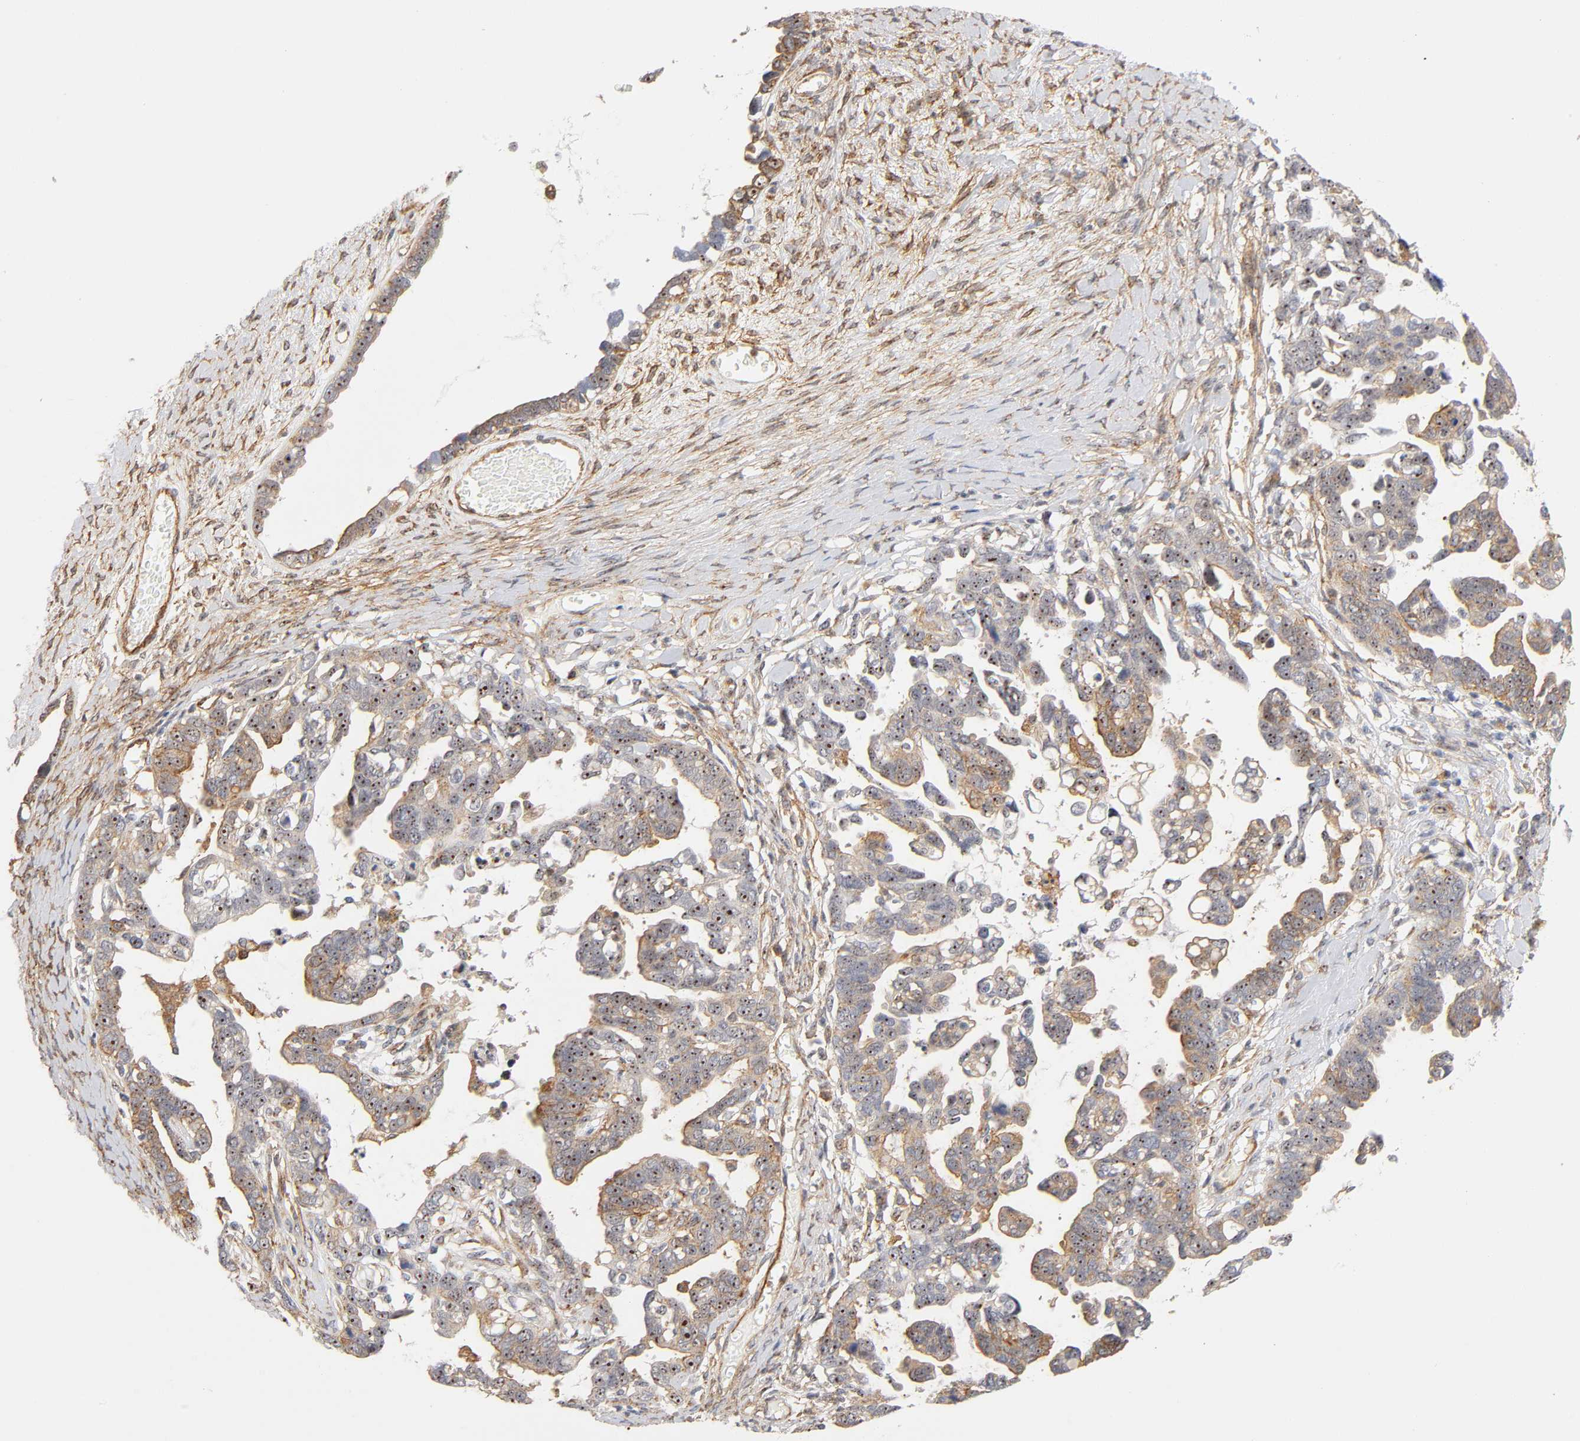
{"staining": {"intensity": "strong", "quantity": ">75%", "location": "cytoplasmic/membranous,nuclear"}, "tissue": "ovarian cancer", "cell_type": "Tumor cells", "image_type": "cancer", "snomed": [{"axis": "morphology", "description": "Cystadenocarcinoma, serous, NOS"}, {"axis": "topography", "description": "Ovary"}], "caption": "A high amount of strong cytoplasmic/membranous and nuclear expression is present in approximately >75% of tumor cells in ovarian cancer tissue. (DAB (3,3'-diaminobenzidine) = brown stain, brightfield microscopy at high magnification).", "gene": "PLD1", "patient": {"sex": "female", "age": 69}}